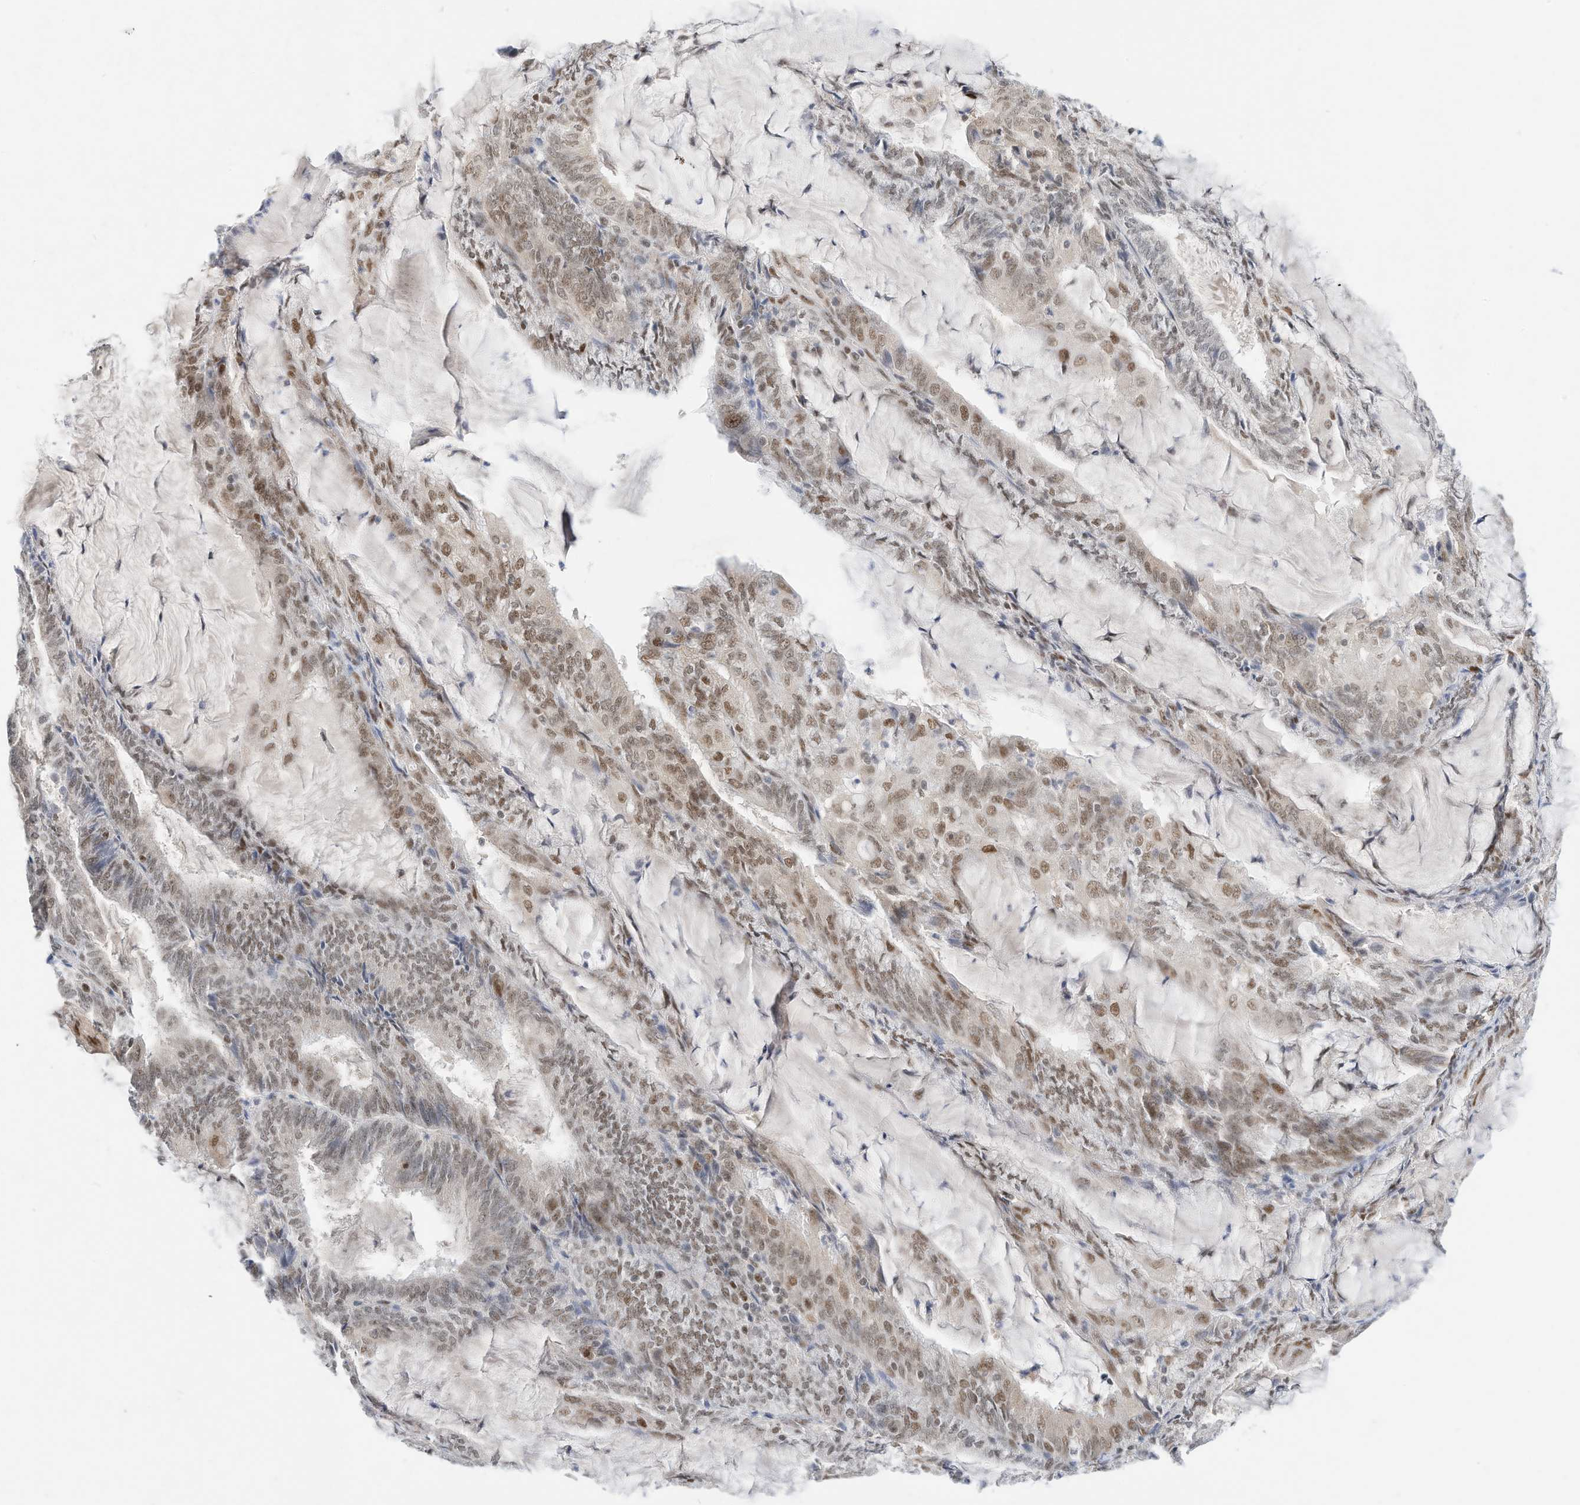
{"staining": {"intensity": "moderate", "quantity": "25%-75%", "location": "nuclear"}, "tissue": "endometrial cancer", "cell_type": "Tumor cells", "image_type": "cancer", "snomed": [{"axis": "morphology", "description": "Adenocarcinoma, NOS"}, {"axis": "topography", "description": "Endometrium"}], "caption": "Endometrial cancer was stained to show a protein in brown. There is medium levels of moderate nuclear positivity in about 25%-75% of tumor cells.", "gene": "OGT", "patient": {"sex": "female", "age": 81}}